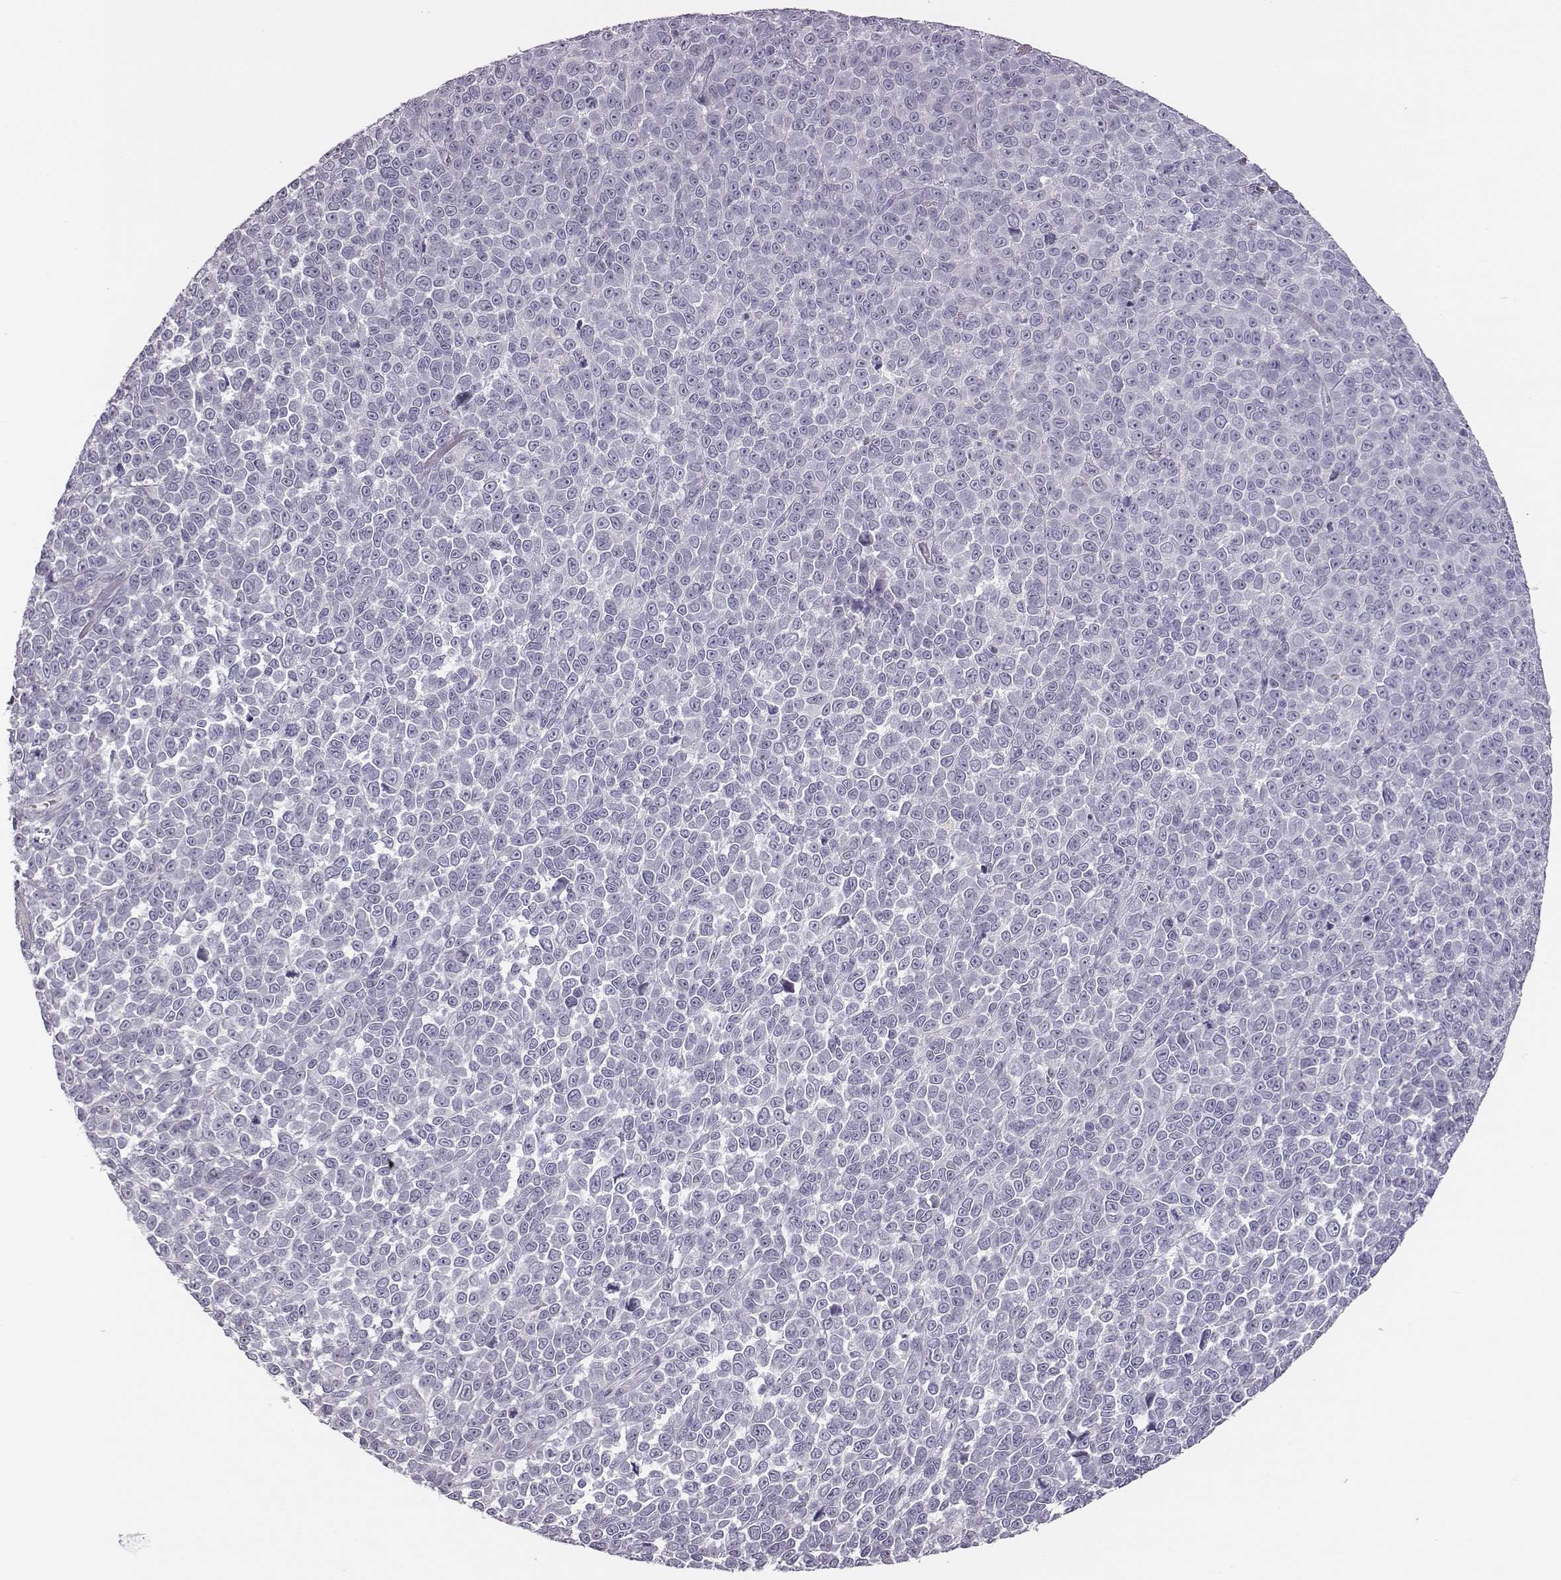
{"staining": {"intensity": "negative", "quantity": "none", "location": "none"}, "tissue": "melanoma", "cell_type": "Tumor cells", "image_type": "cancer", "snomed": [{"axis": "morphology", "description": "Malignant melanoma, NOS"}, {"axis": "topography", "description": "Skin"}], "caption": "There is no significant positivity in tumor cells of malignant melanoma.", "gene": "ADAM7", "patient": {"sex": "female", "age": 95}}